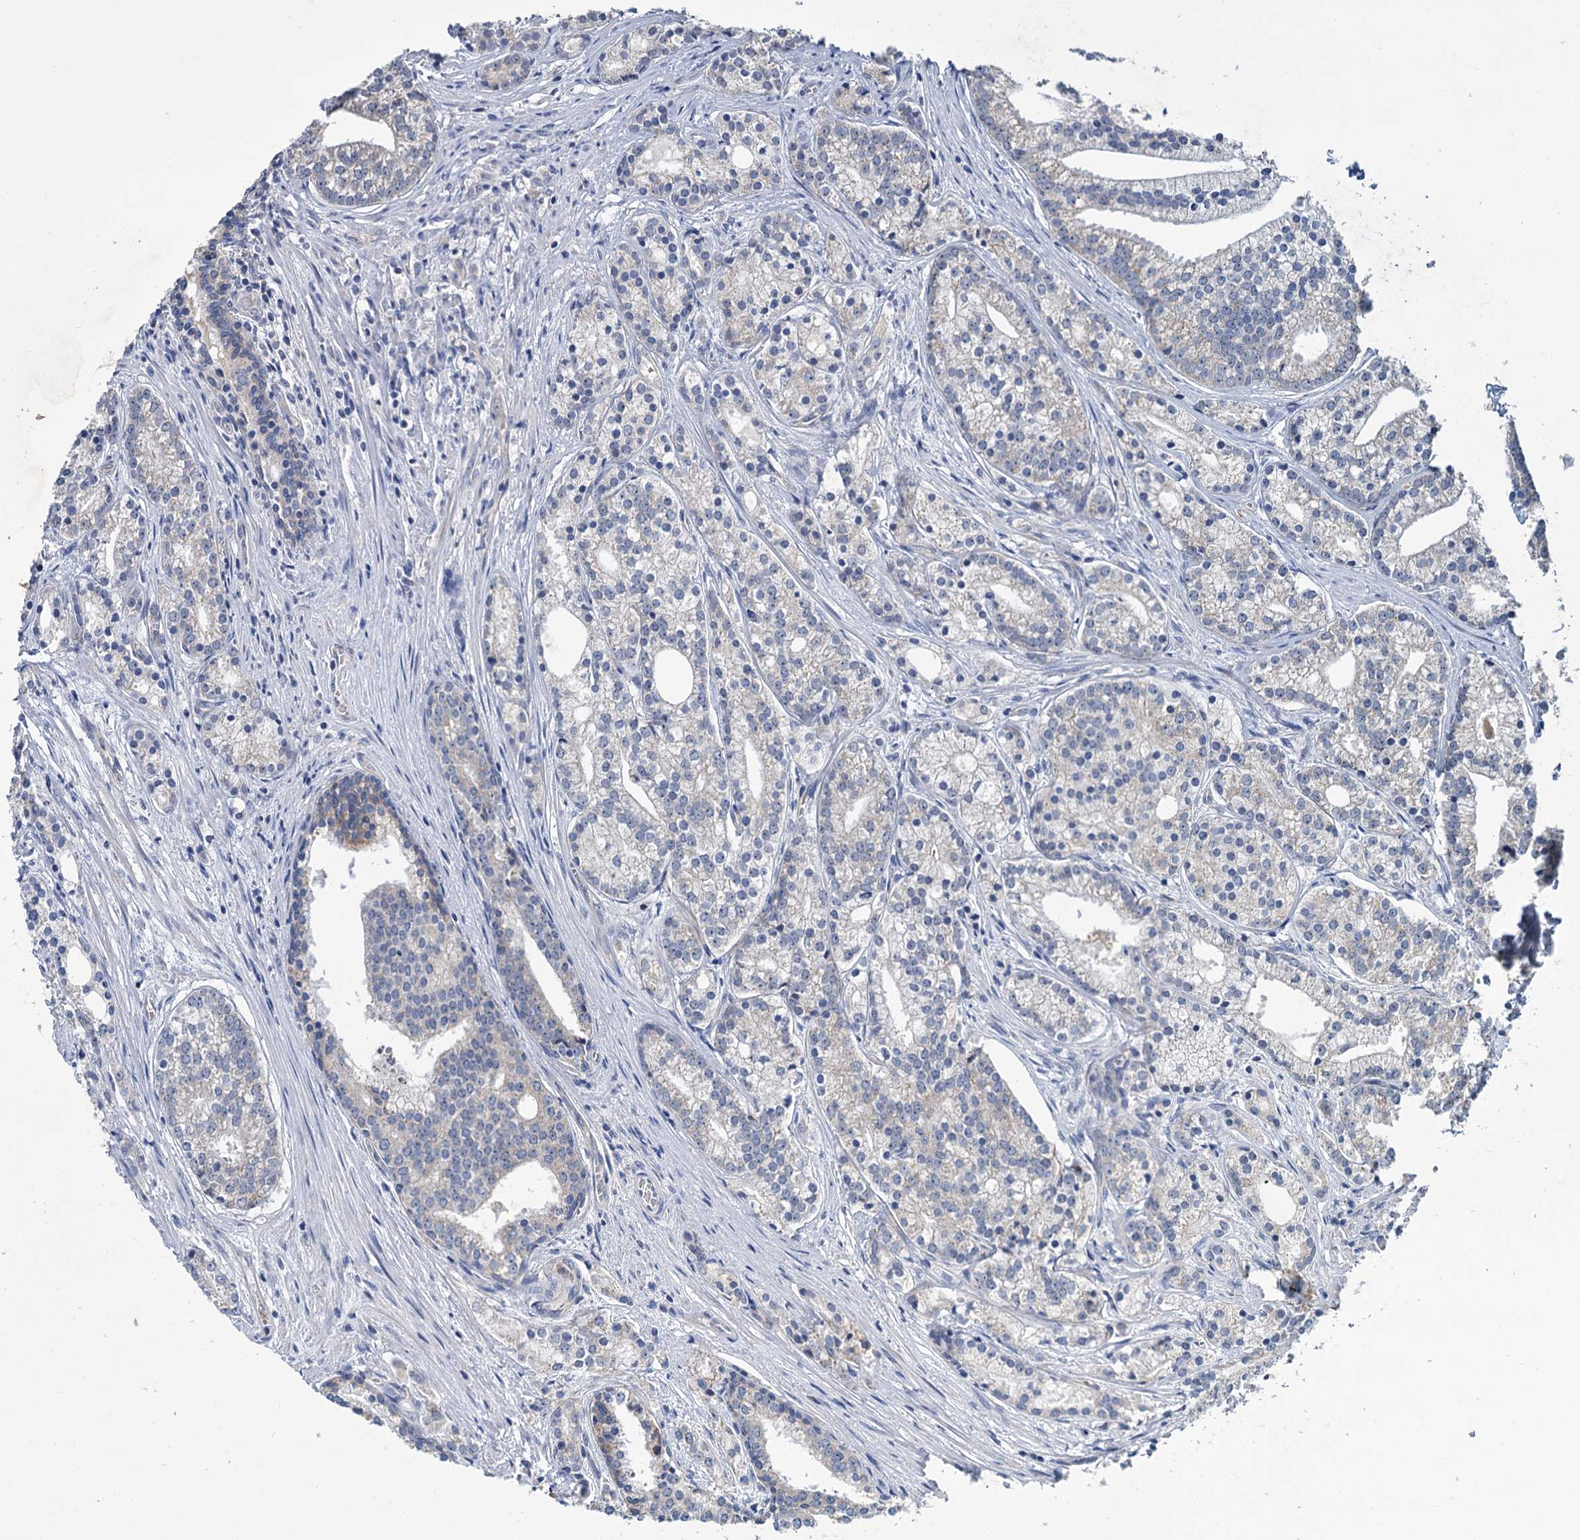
{"staining": {"intensity": "negative", "quantity": "none", "location": "none"}, "tissue": "prostate cancer", "cell_type": "Tumor cells", "image_type": "cancer", "snomed": [{"axis": "morphology", "description": "Adenocarcinoma, Low grade"}, {"axis": "topography", "description": "Prostate"}], "caption": "An IHC image of prostate cancer is shown. There is no staining in tumor cells of prostate cancer.", "gene": "DYNC2H1", "patient": {"sex": "male", "age": 71}}